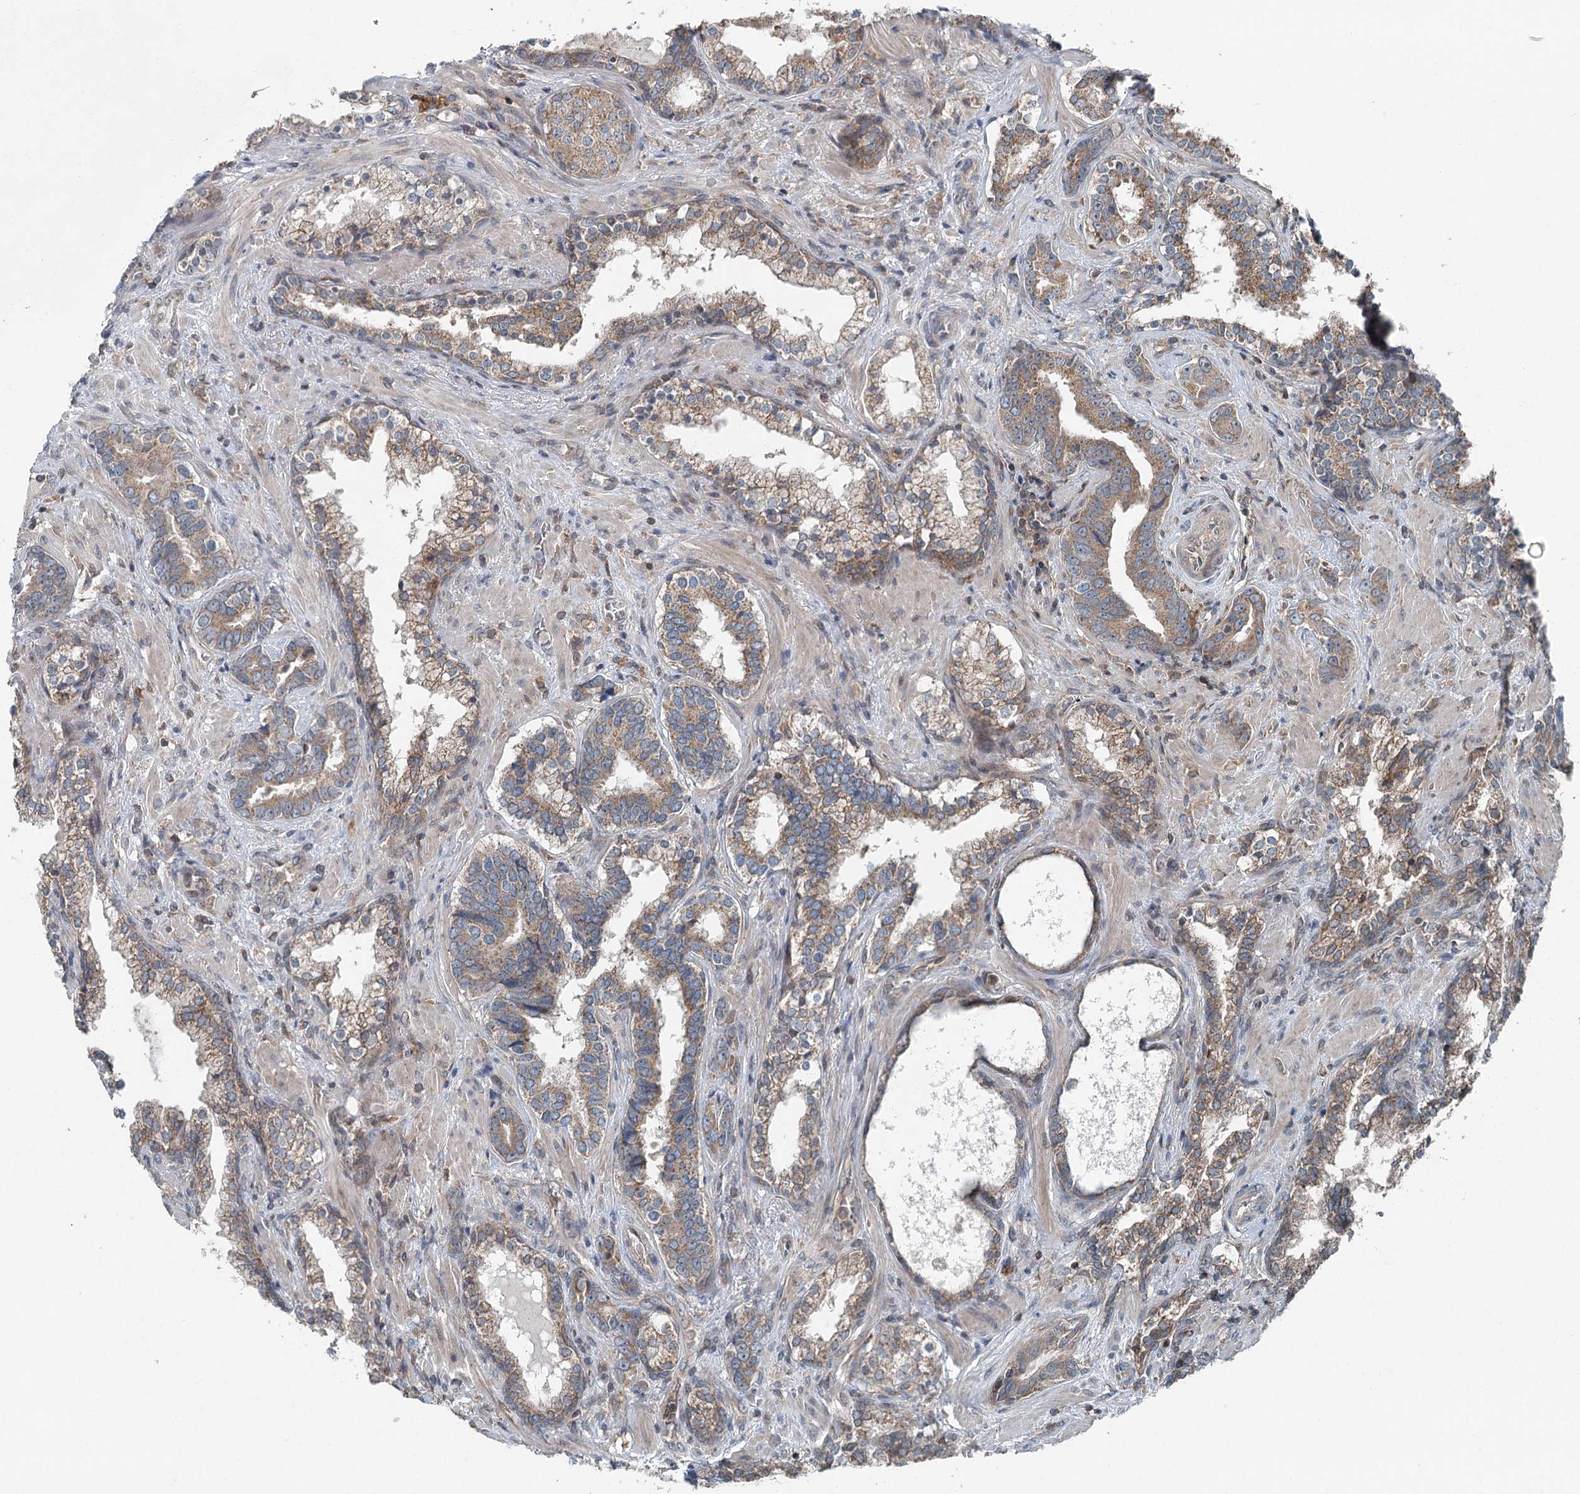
{"staining": {"intensity": "moderate", "quantity": ">75%", "location": "cytoplasmic/membranous"}, "tissue": "prostate cancer", "cell_type": "Tumor cells", "image_type": "cancer", "snomed": [{"axis": "morphology", "description": "Adenocarcinoma, High grade"}, {"axis": "topography", "description": "Prostate"}], "caption": "High-grade adenocarcinoma (prostate) tissue demonstrates moderate cytoplasmic/membranous positivity in approximately >75% of tumor cells, visualized by immunohistochemistry. (DAB = brown stain, brightfield microscopy at high magnification).", "gene": "SKIC3", "patient": {"sex": "male", "age": 58}}